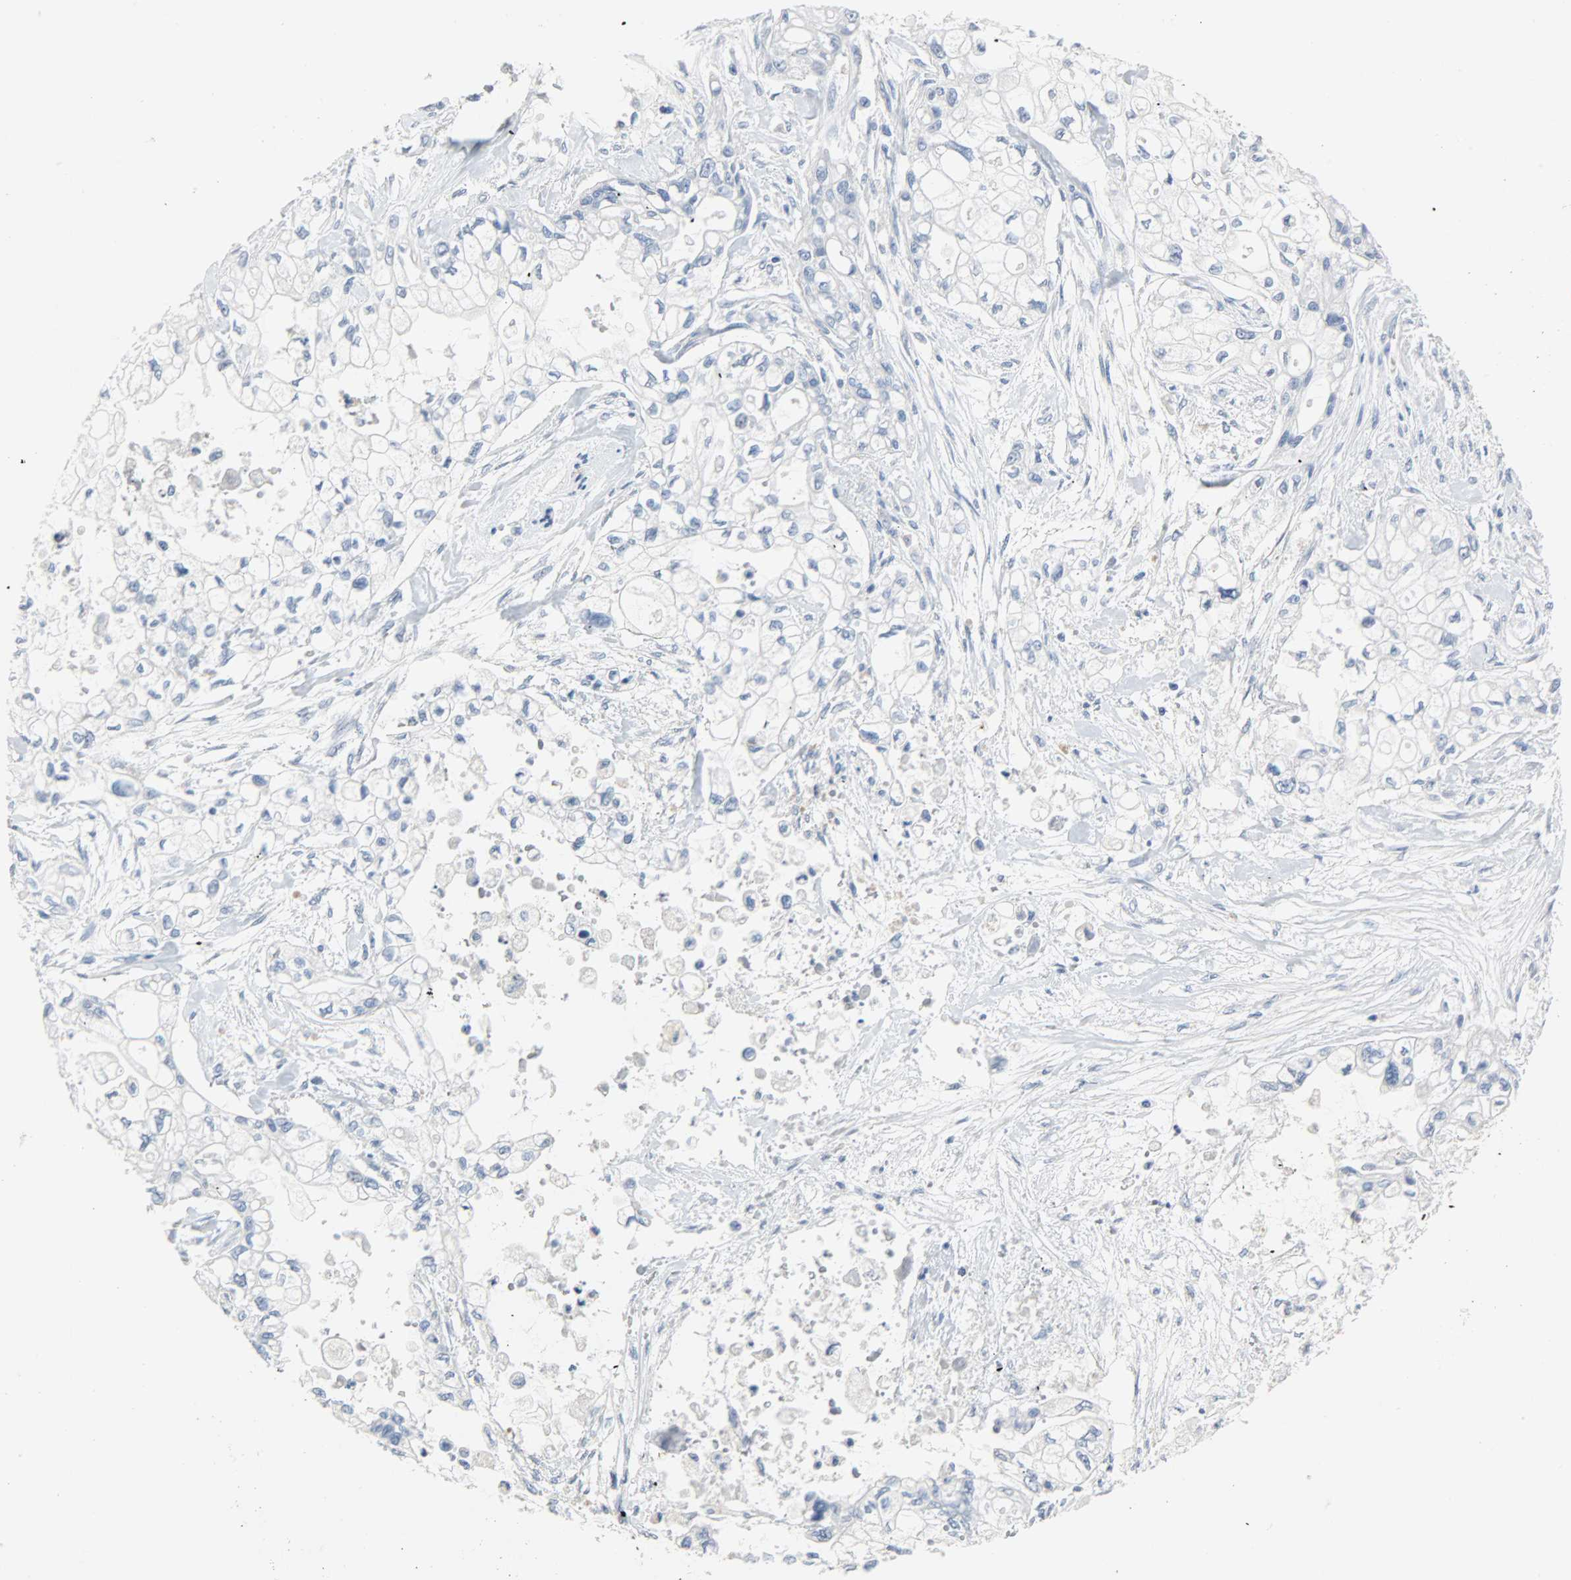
{"staining": {"intensity": "negative", "quantity": "none", "location": "none"}, "tissue": "pancreatic cancer", "cell_type": "Tumor cells", "image_type": "cancer", "snomed": [{"axis": "morphology", "description": "Normal tissue, NOS"}, {"axis": "topography", "description": "Pancreas"}], "caption": "Tumor cells show no significant staining in pancreatic cancer.", "gene": "CA3", "patient": {"sex": "male", "age": 42}}